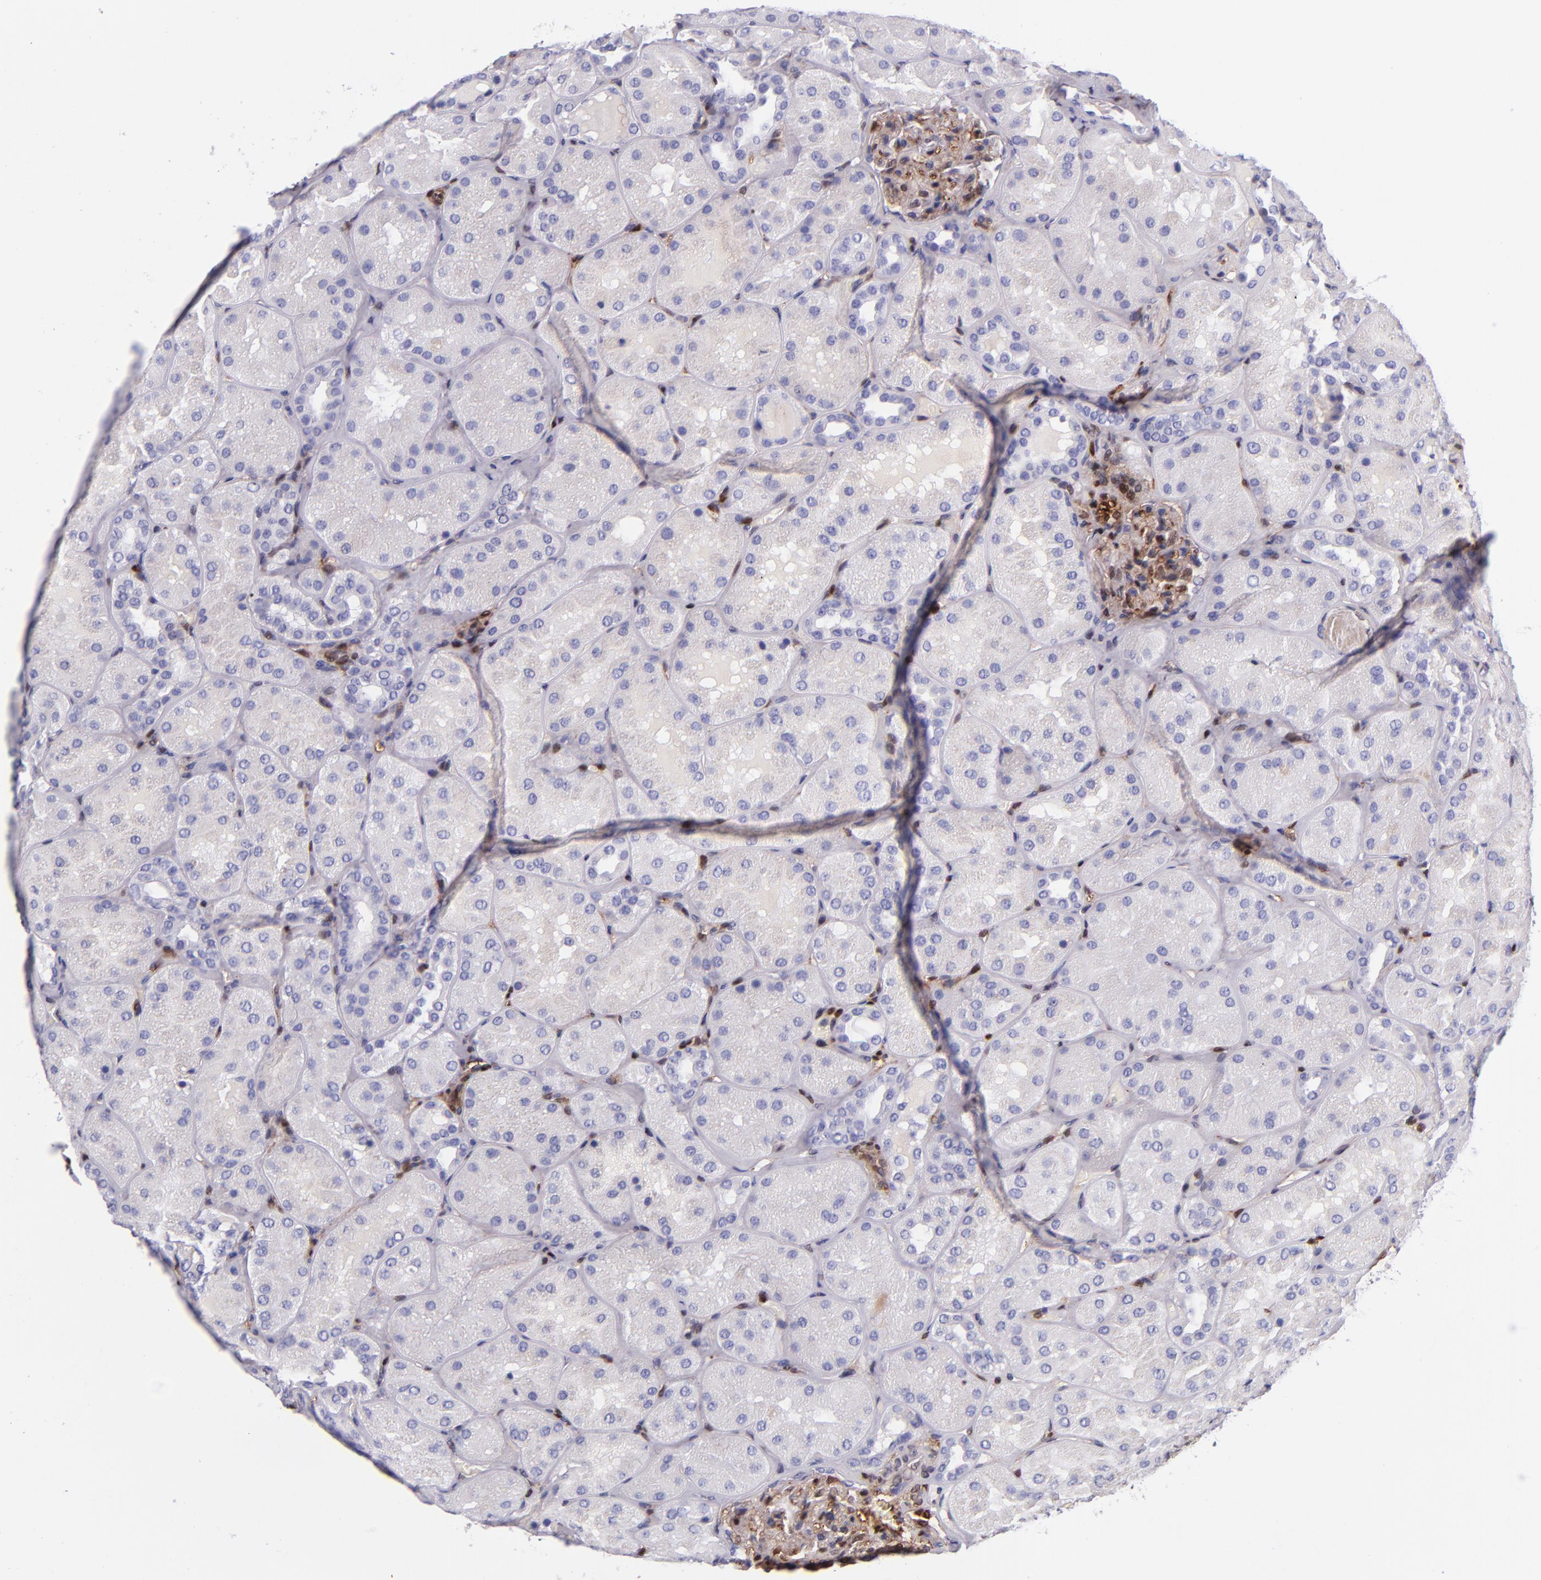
{"staining": {"intensity": "moderate", "quantity": ">75%", "location": "cytoplasmic/membranous,nuclear"}, "tissue": "kidney", "cell_type": "Cells in glomeruli", "image_type": "normal", "snomed": [{"axis": "morphology", "description": "Normal tissue, NOS"}, {"axis": "topography", "description": "Kidney"}], "caption": "Immunohistochemical staining of normal human kidney demonstrates moderate cytoplasmic/membranous,nuclear protein positivity in approximately >75% of cells in glomeruli.", "gene": "LGALS1", "patient": {"sex": "male", "age": 28}}